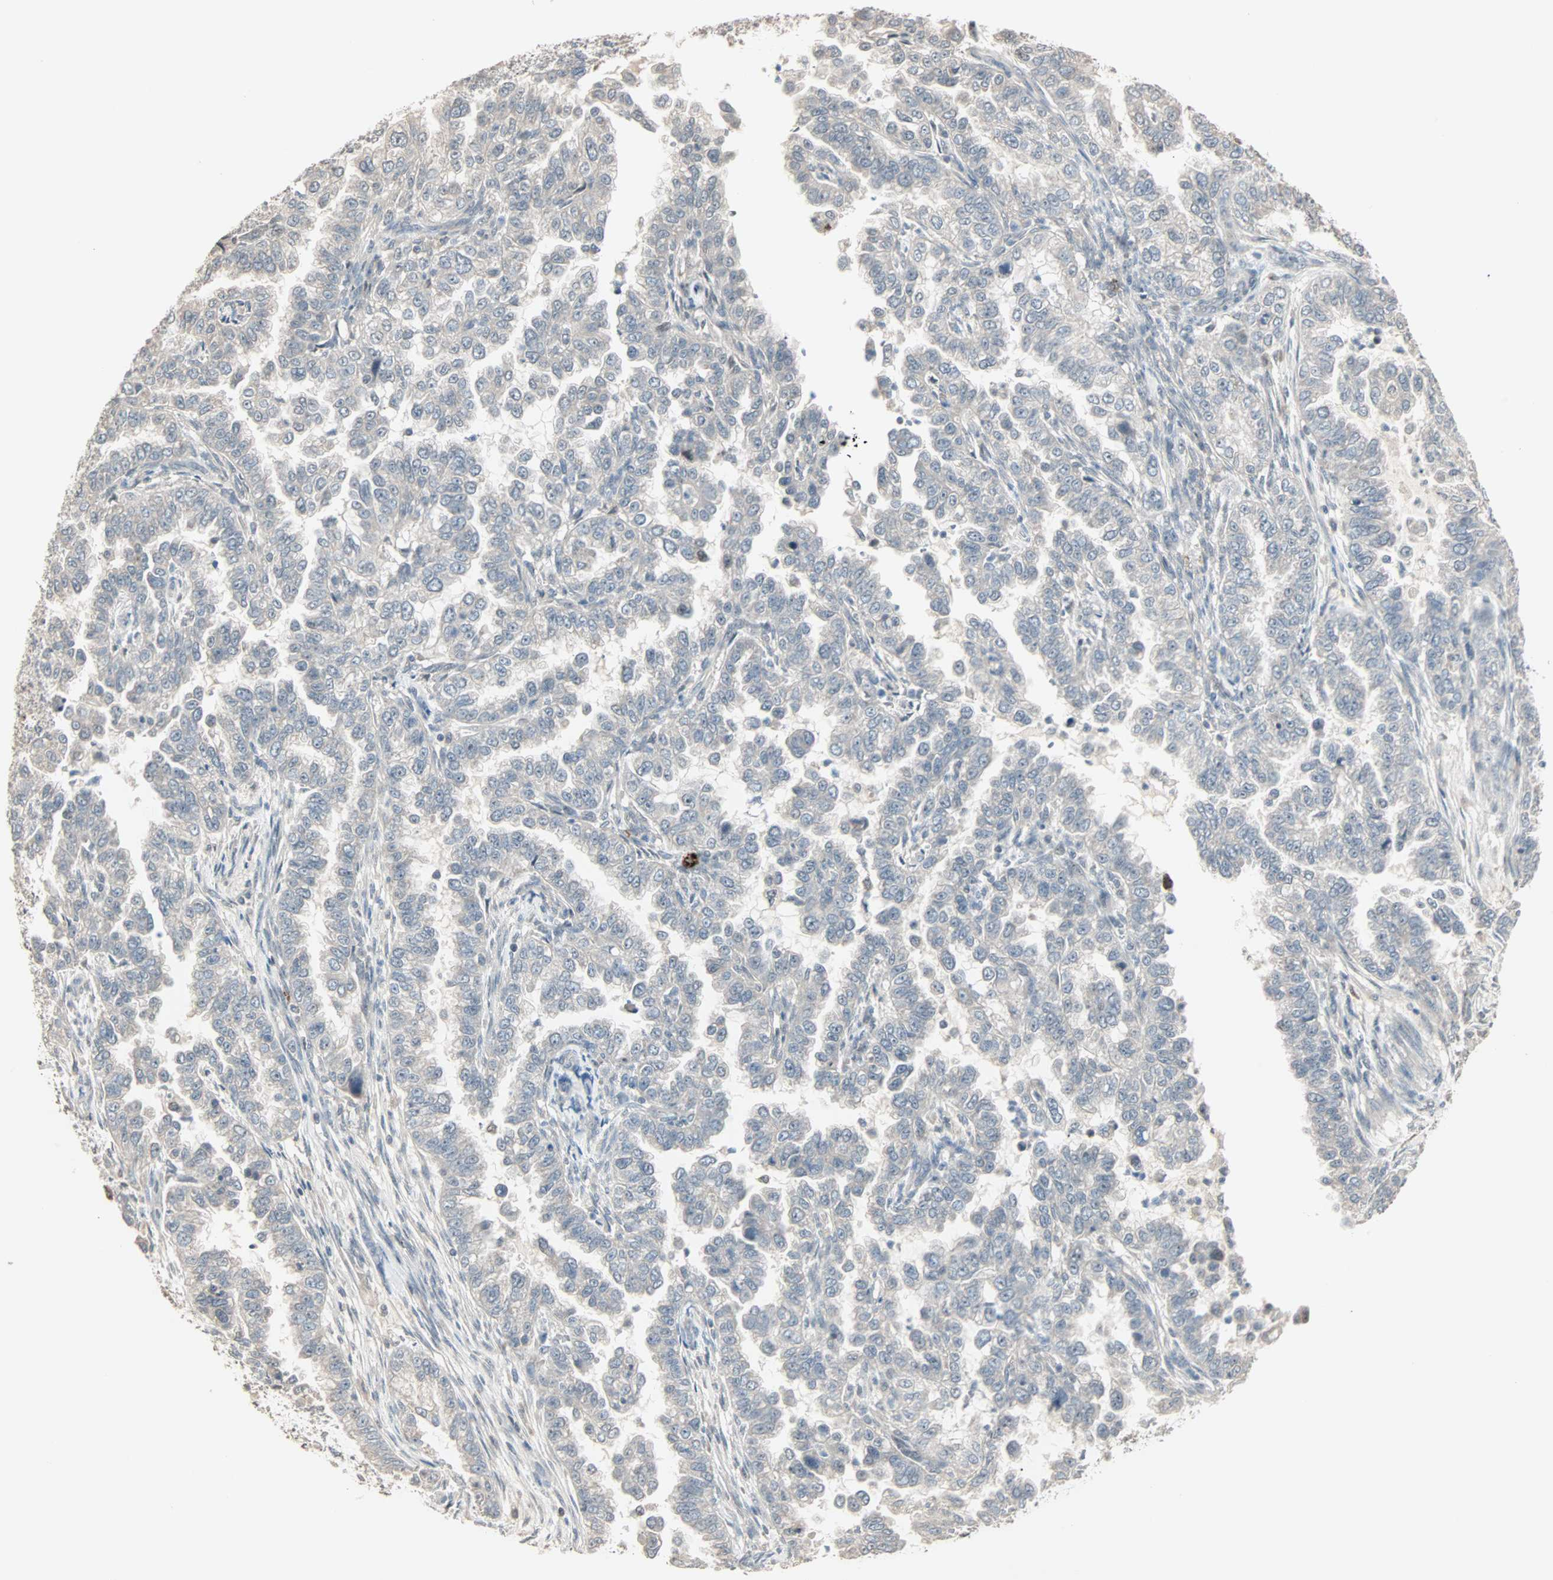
{"staining": {"intensity": "negative", "quantity": "none", "location": "none"}, "tissue": "endometrial cancer", "cell_type": "Tumor cells", "image_type": "cancer", "snomed": [{"axis": "morphology", "description": "Adenocarcinoma, NOS"}, {"axis": "topography", "description": "Endometrium"}], "caption": "The photomicrograph exhibits no significant positivity in tumor cells of endometrial adenocarcinoma. (Brightfield microscopy of DAB IHC at high magnification).", "gene": "KDM4A", "patient": {"sex": "female", "age": 85}}